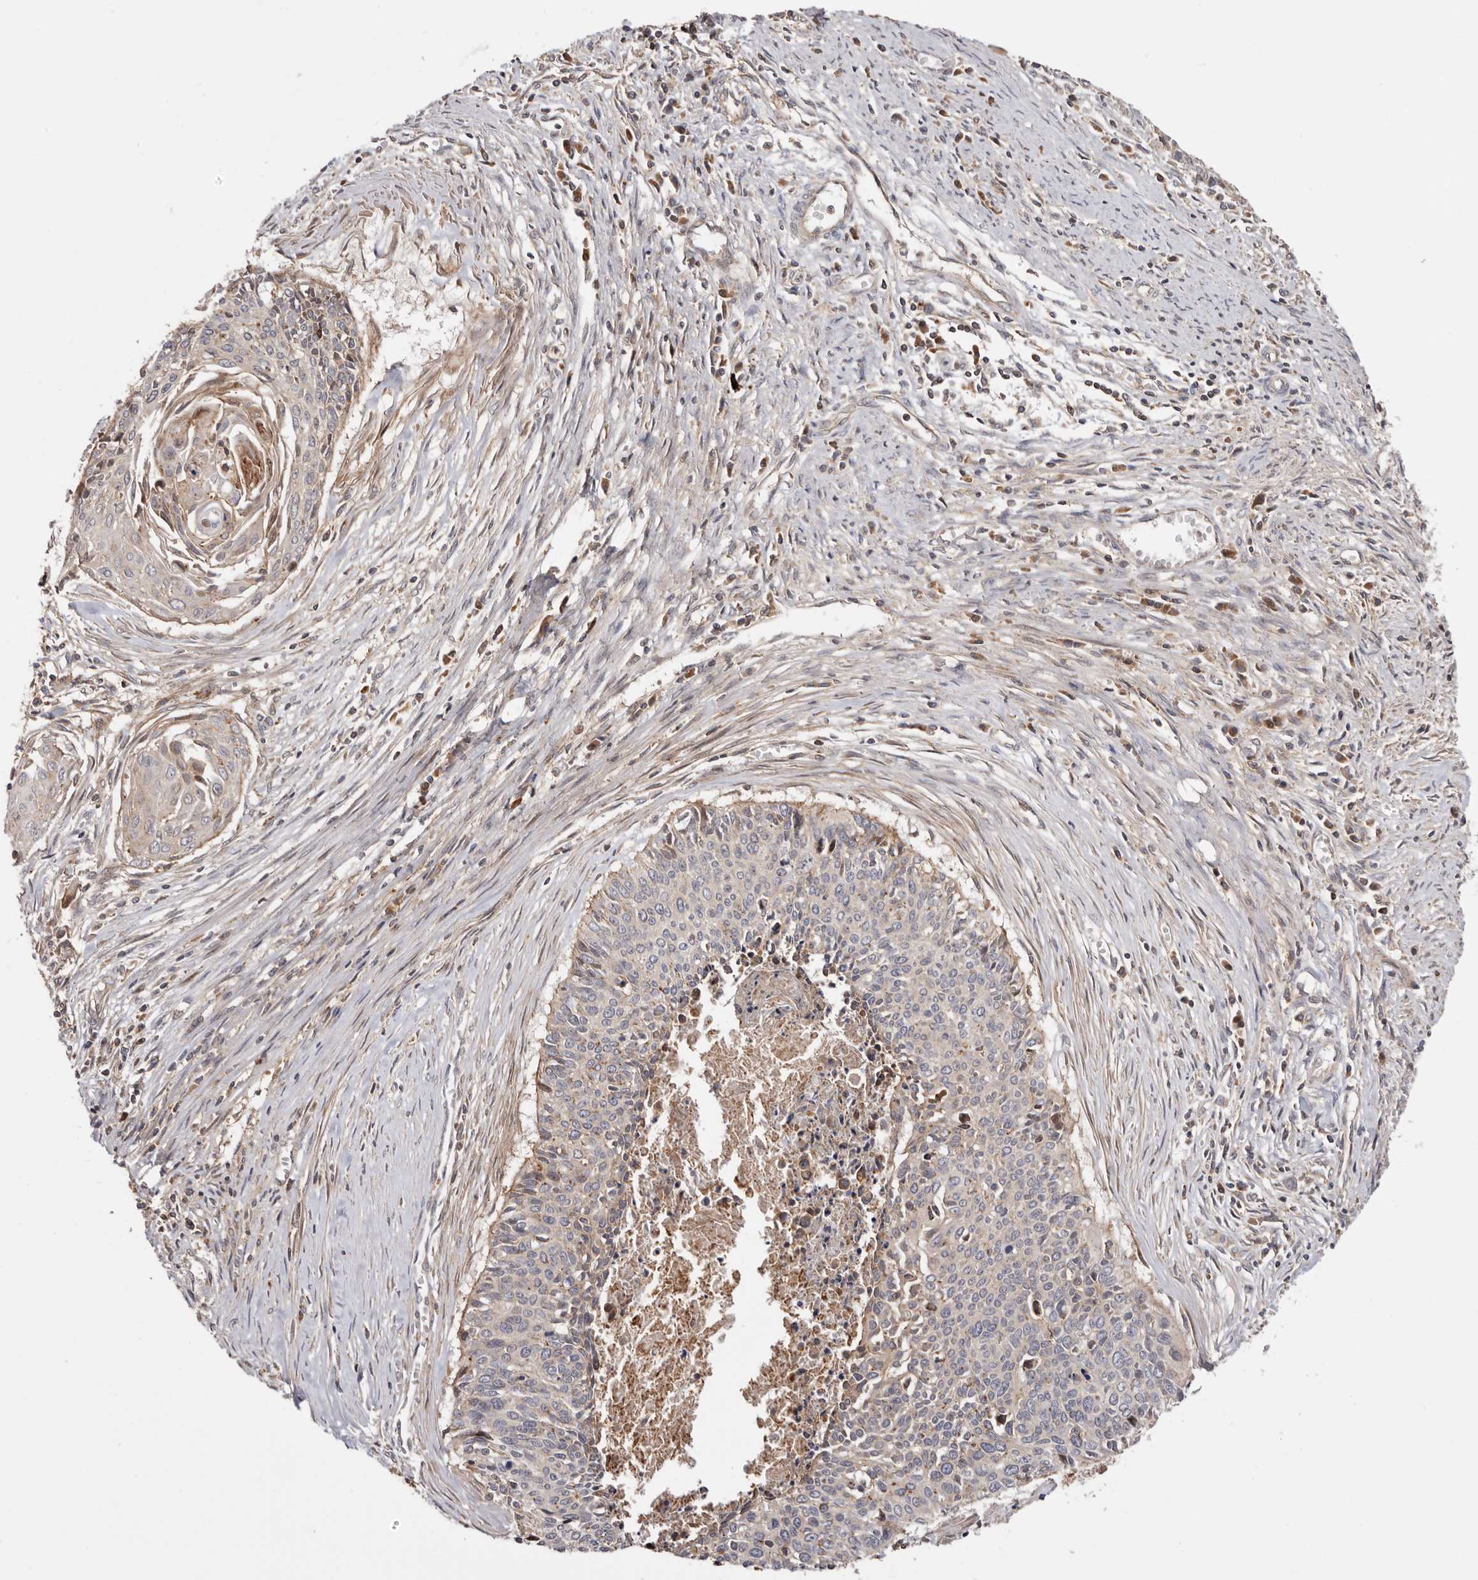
{"staining": {"intensity": "negative", "quantity": "none", "location": "none"}, "tissue": "cervical cancer", "cell_type": "Tumor cells", "image_type": "cancer", "snomed": [{"axis": "morphology", "description": "Squamous cell carcinoma, NOS"}, {"axis": "topography", "description": "Cervix"}], "caption": "The immunohistochemistry image has no significant positivity in tumor cells of cervical cancer tissue.", "gene": "TMUB1", "patient": {"sex": "female", "age": 55}}